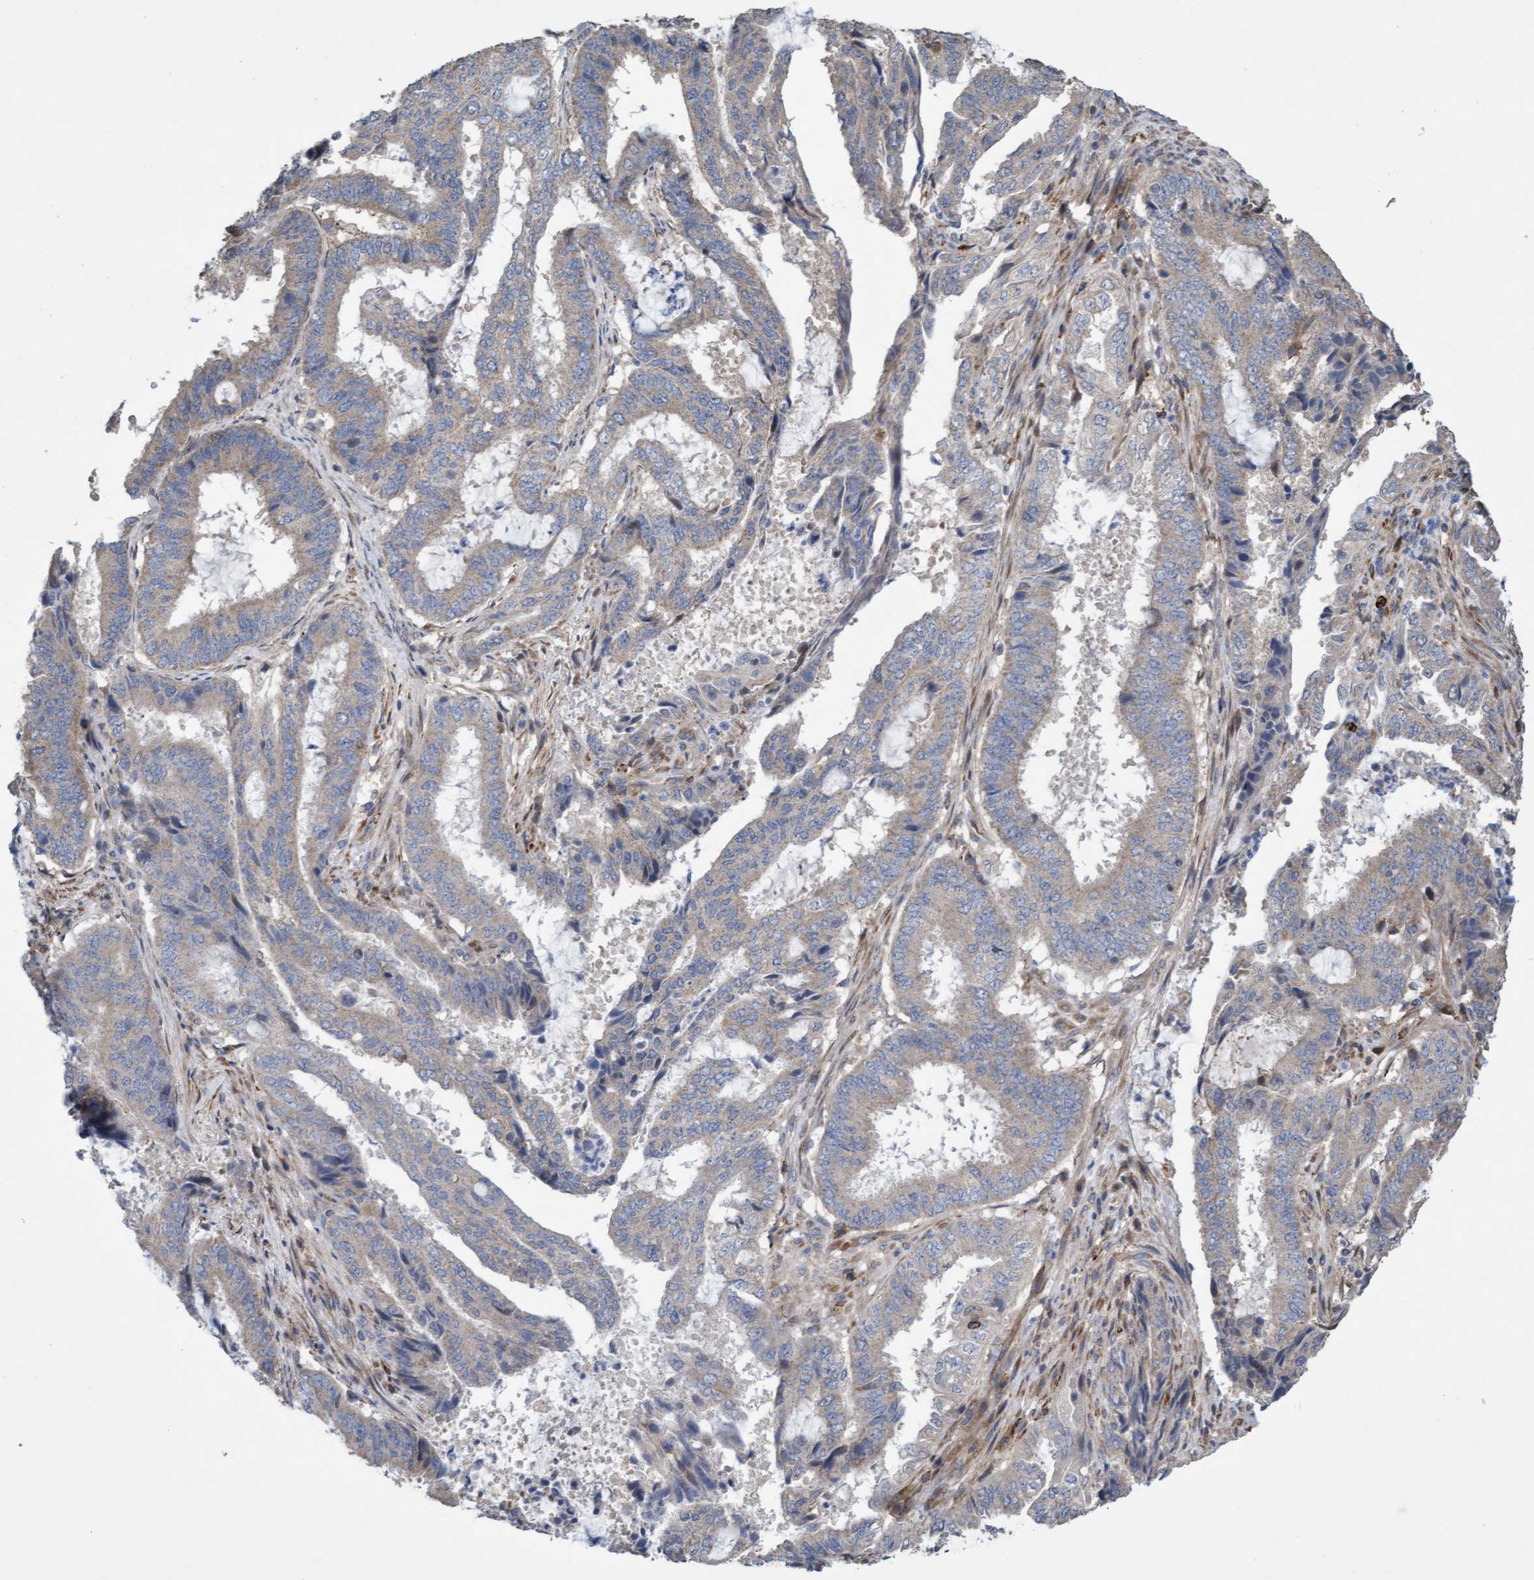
{"staining": {"intensity": "weak", "quantity": "25%-75%", "location": "cytoplasmic/membranous"}, "tissue": "endometrial cancer", "cell_type": "Tumor cells", "image_type": "cancer", "snomed": [{"axis": "morphology", "description": "Adenocarcinoma, NOS"}, {"axis": "topography", "description": "Endometrium"}], "caption": "IHC staining of endometrial adenocarcinoma, which reveals low levels of weak cytoplasmic/membranous staining in about 25%-75% of tumor cells indicating weak cytoplasmic/membranous protein positivity. The staining was performed using DAB (3,3'-diaminobenzidine) (brown) for protein detection and nuclei were counterstained in hematoxylin (blue).", "gene": "DDHD2", "patient": {"sex": "female", "age": 51}}